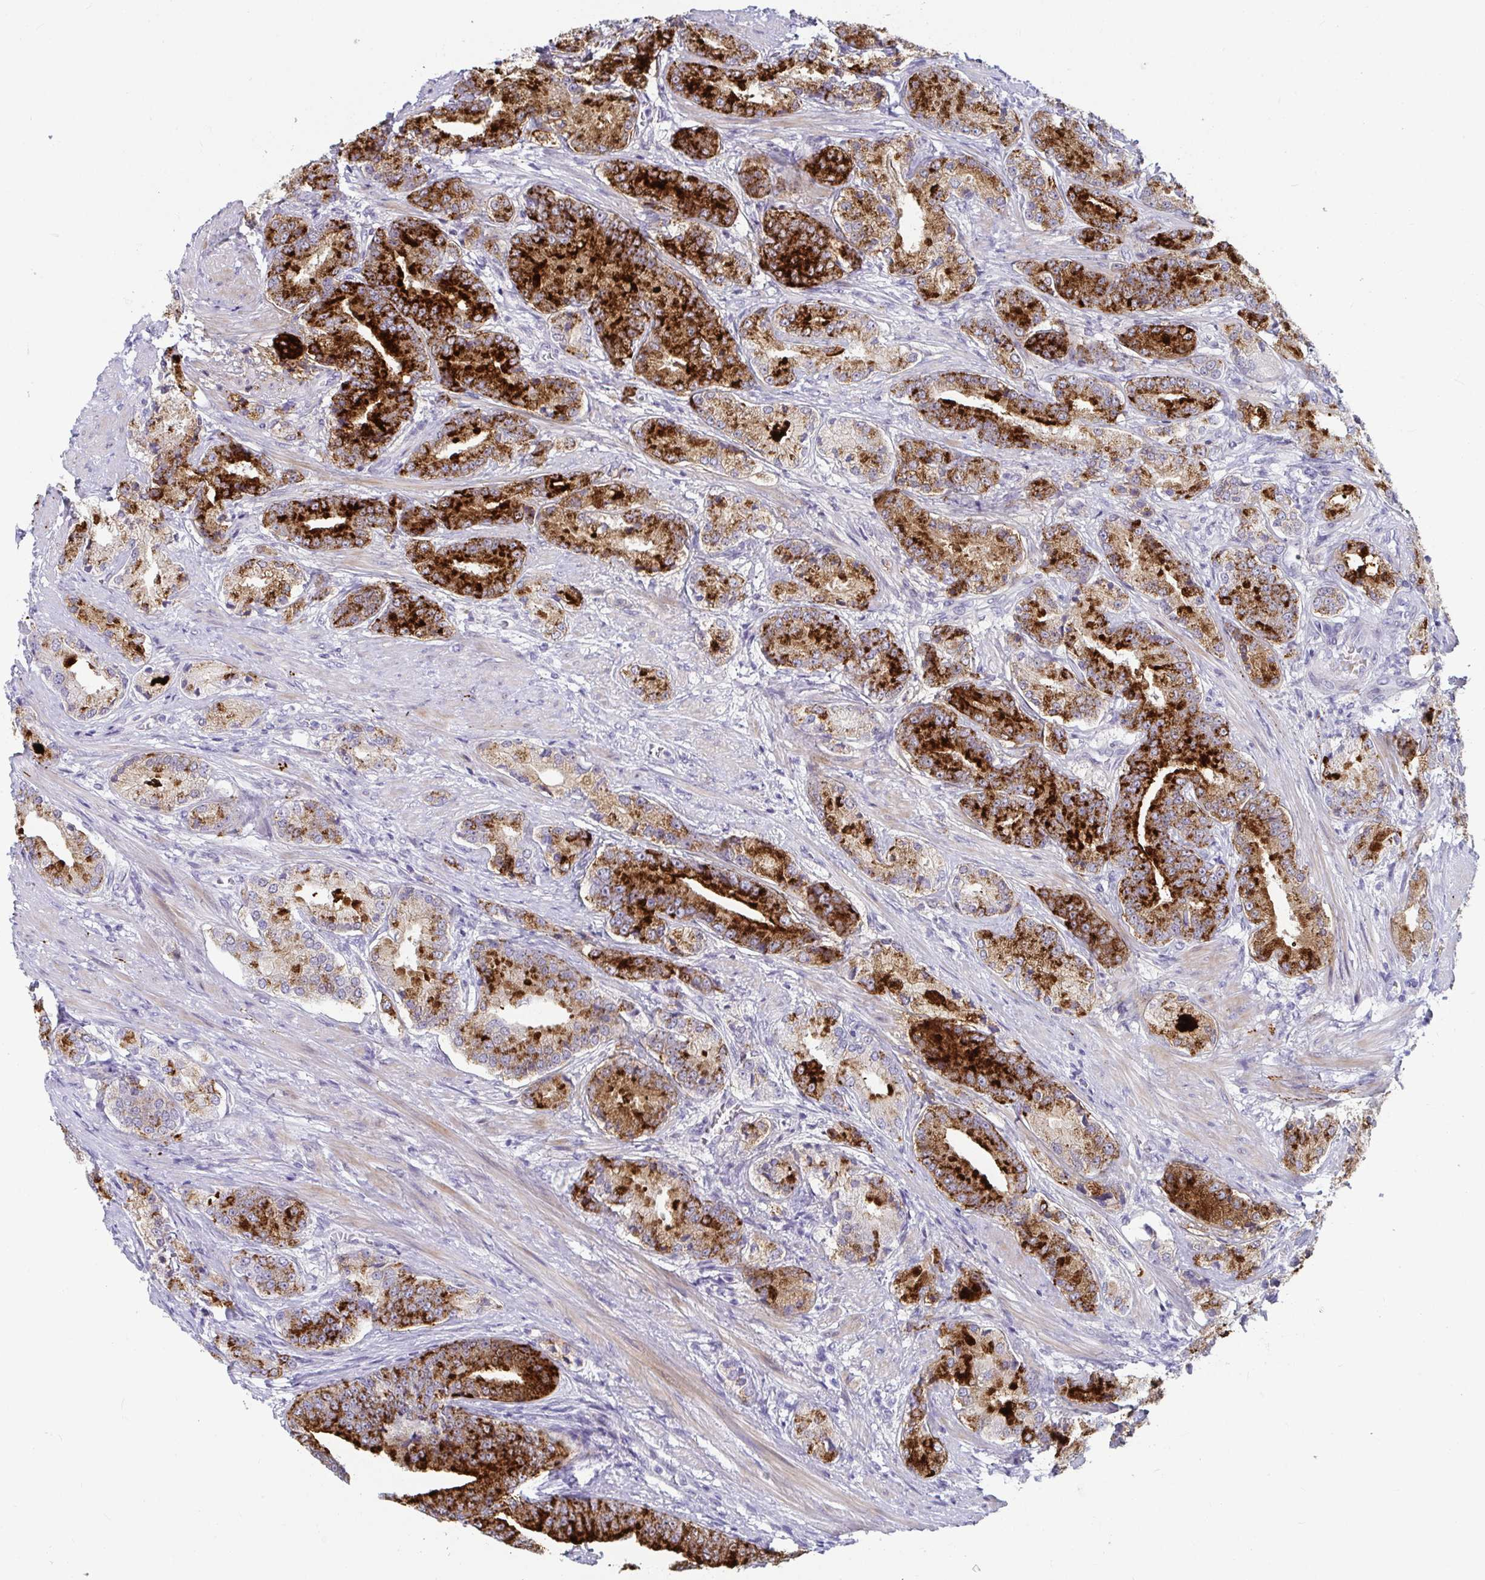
{"staining": {"intensity": "strong", "quantity": ">75%", "location": "cytoplasmic/membranous"}, "tissue": "prostate cancer", "cell_type": "Tumor cells", "image_type": "cancer", "snomed": [{"axis": "morphology", "description": "Adenocarcinoma, High grade"}, {"axis": "topography", "description": "Prostate and seminal vesicle, NOS"}], "caption": "Approximately >75% of tumor cells in prostate cancer (adenocarcinoma (high-grade)) exhibit strong cytoplasmic/membranous protein expression as visualized by brown immunohistochemical staining.", "gene": "NPY", "patient": {"sex": "male", "age": 61}}